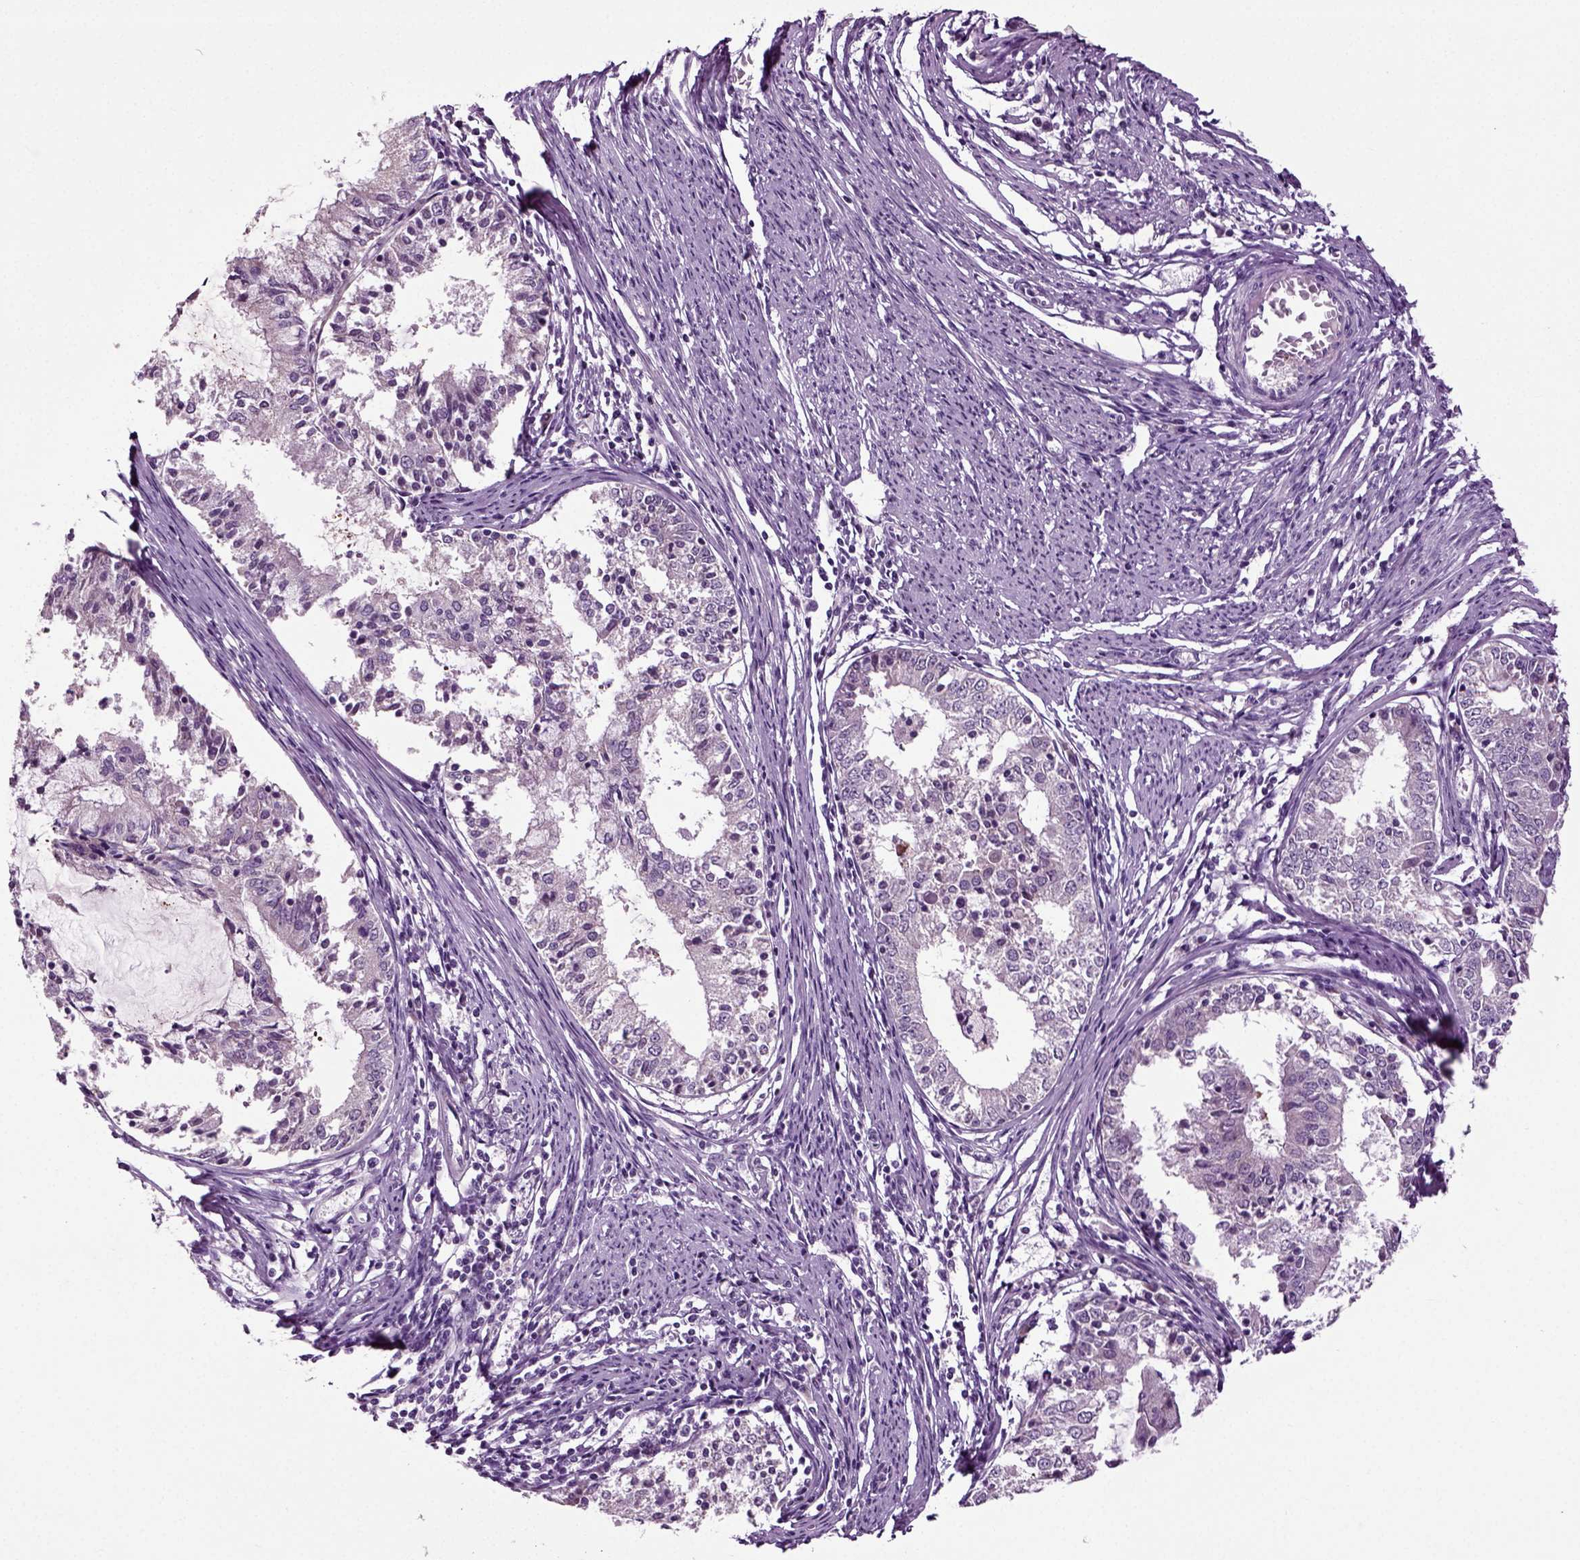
{"staining": {"intensity": "negative", "quantity": "none", "location": "none"}, "tissue": "endometrial cancer", "cell_type": "Tumor cells", "image_type": "cancer", "snomed": [{"axis": "morphology", "description": "Adenocarcinoma, NOS"}, {"axis": "topography", "description": "Endometrium"}], "caption": "Adenocarcinoma (endometrial) stained for a protein using immunohistochemistry (IHC) displays no staining tumor cells.", "gene": "SPATA17", "patient": {"sex": "female", "age": 57}}